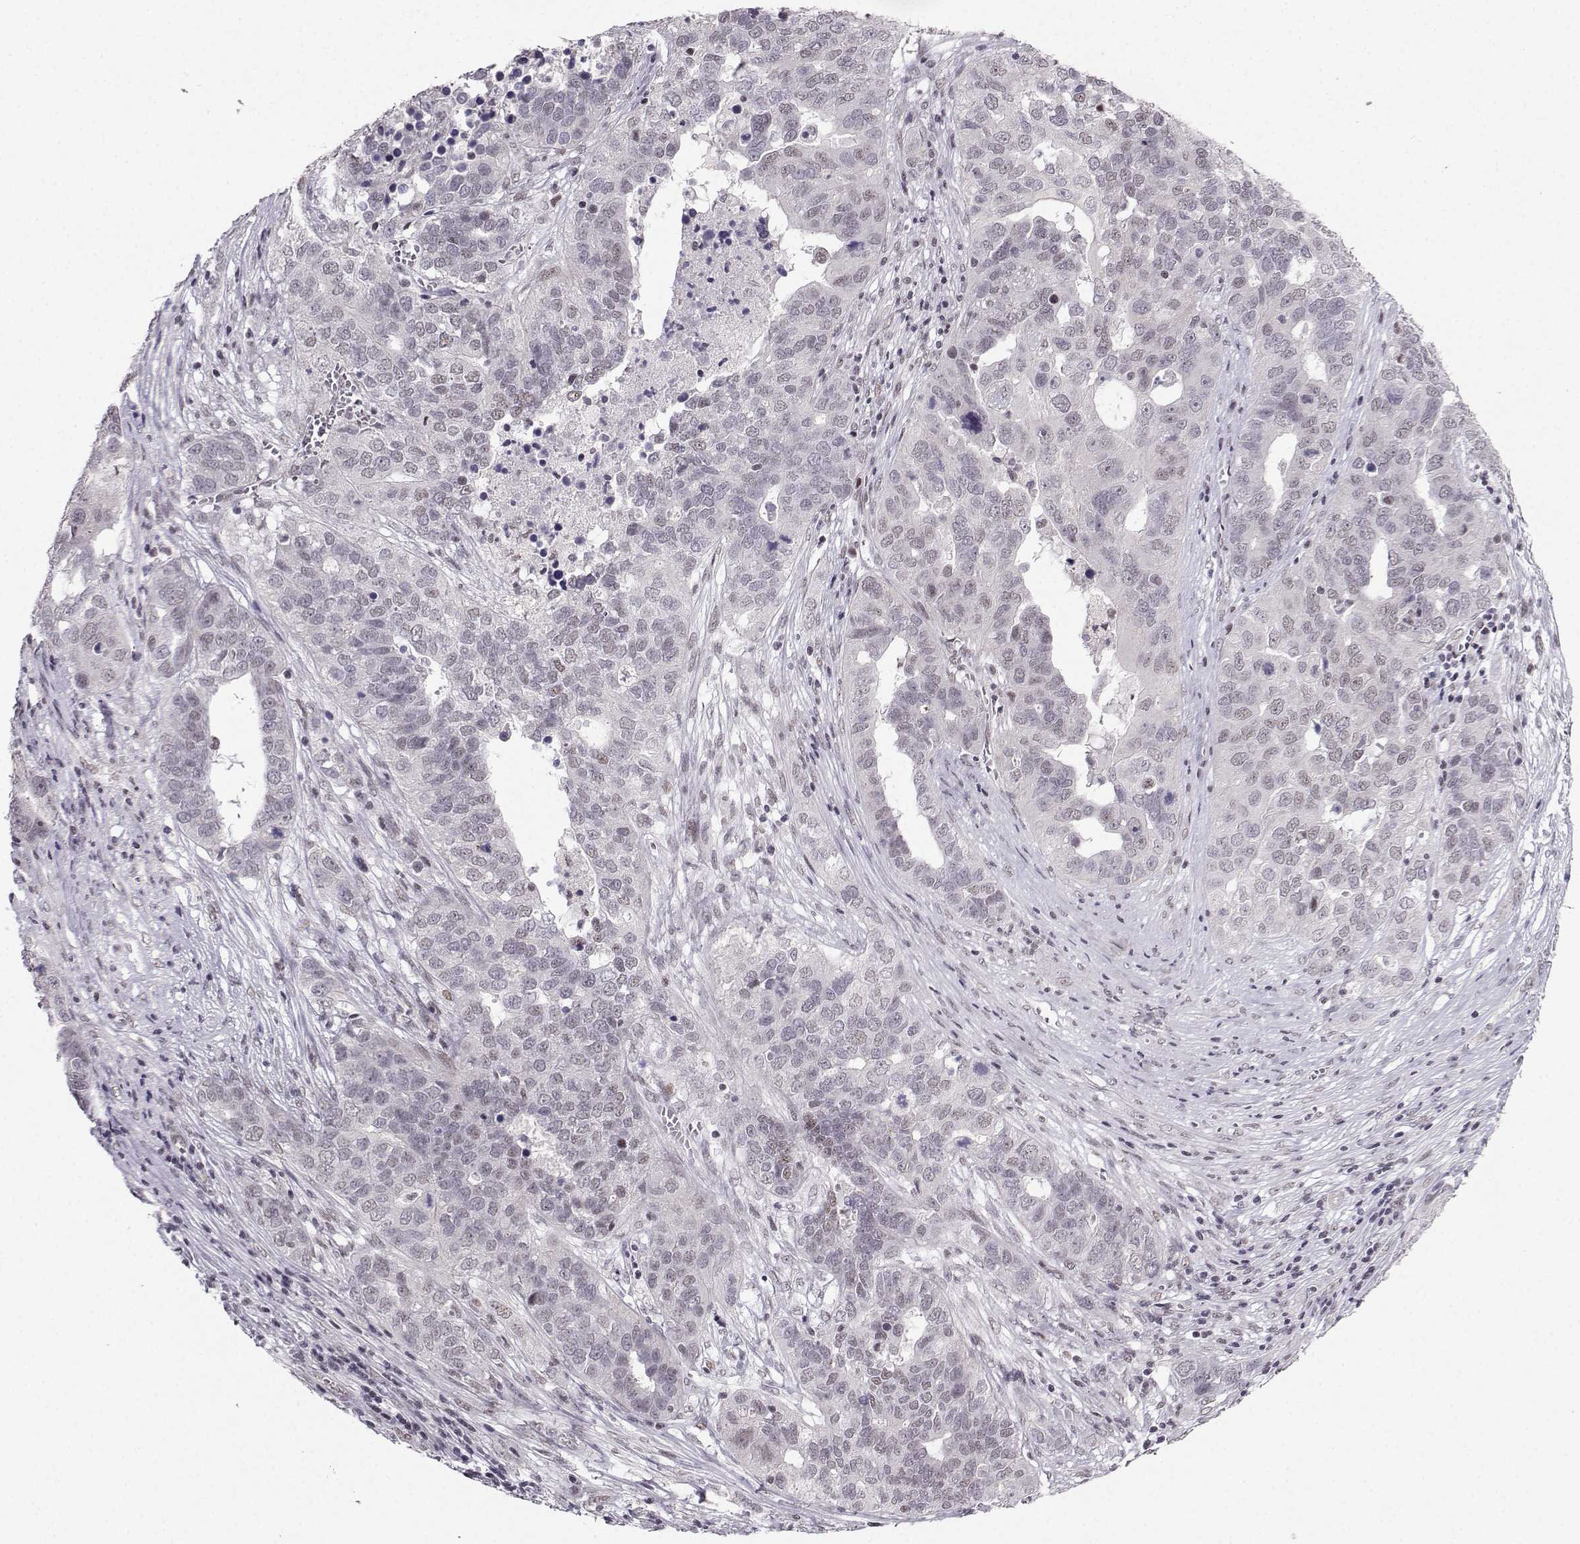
{"staining": {"intensity": "negative", "quantity": "none", "location": "none"}, "tissue": "ovarian cancer", "cell_type": "Tumor cells", "image_type": "cancer", "snomed": [{"axis": "morphology", "description": "Carcinoma, endometroid"}, {"axis": "topography", "description": "Soft tissue"}, {"axis": "topography", "description": "Ovary"}], "caption": "There is no significant staining in tumor cells of endometroid carcinoma (ovarian).", "gene": "LIN28A", "patient": {"sex": "female", "age": 52}}